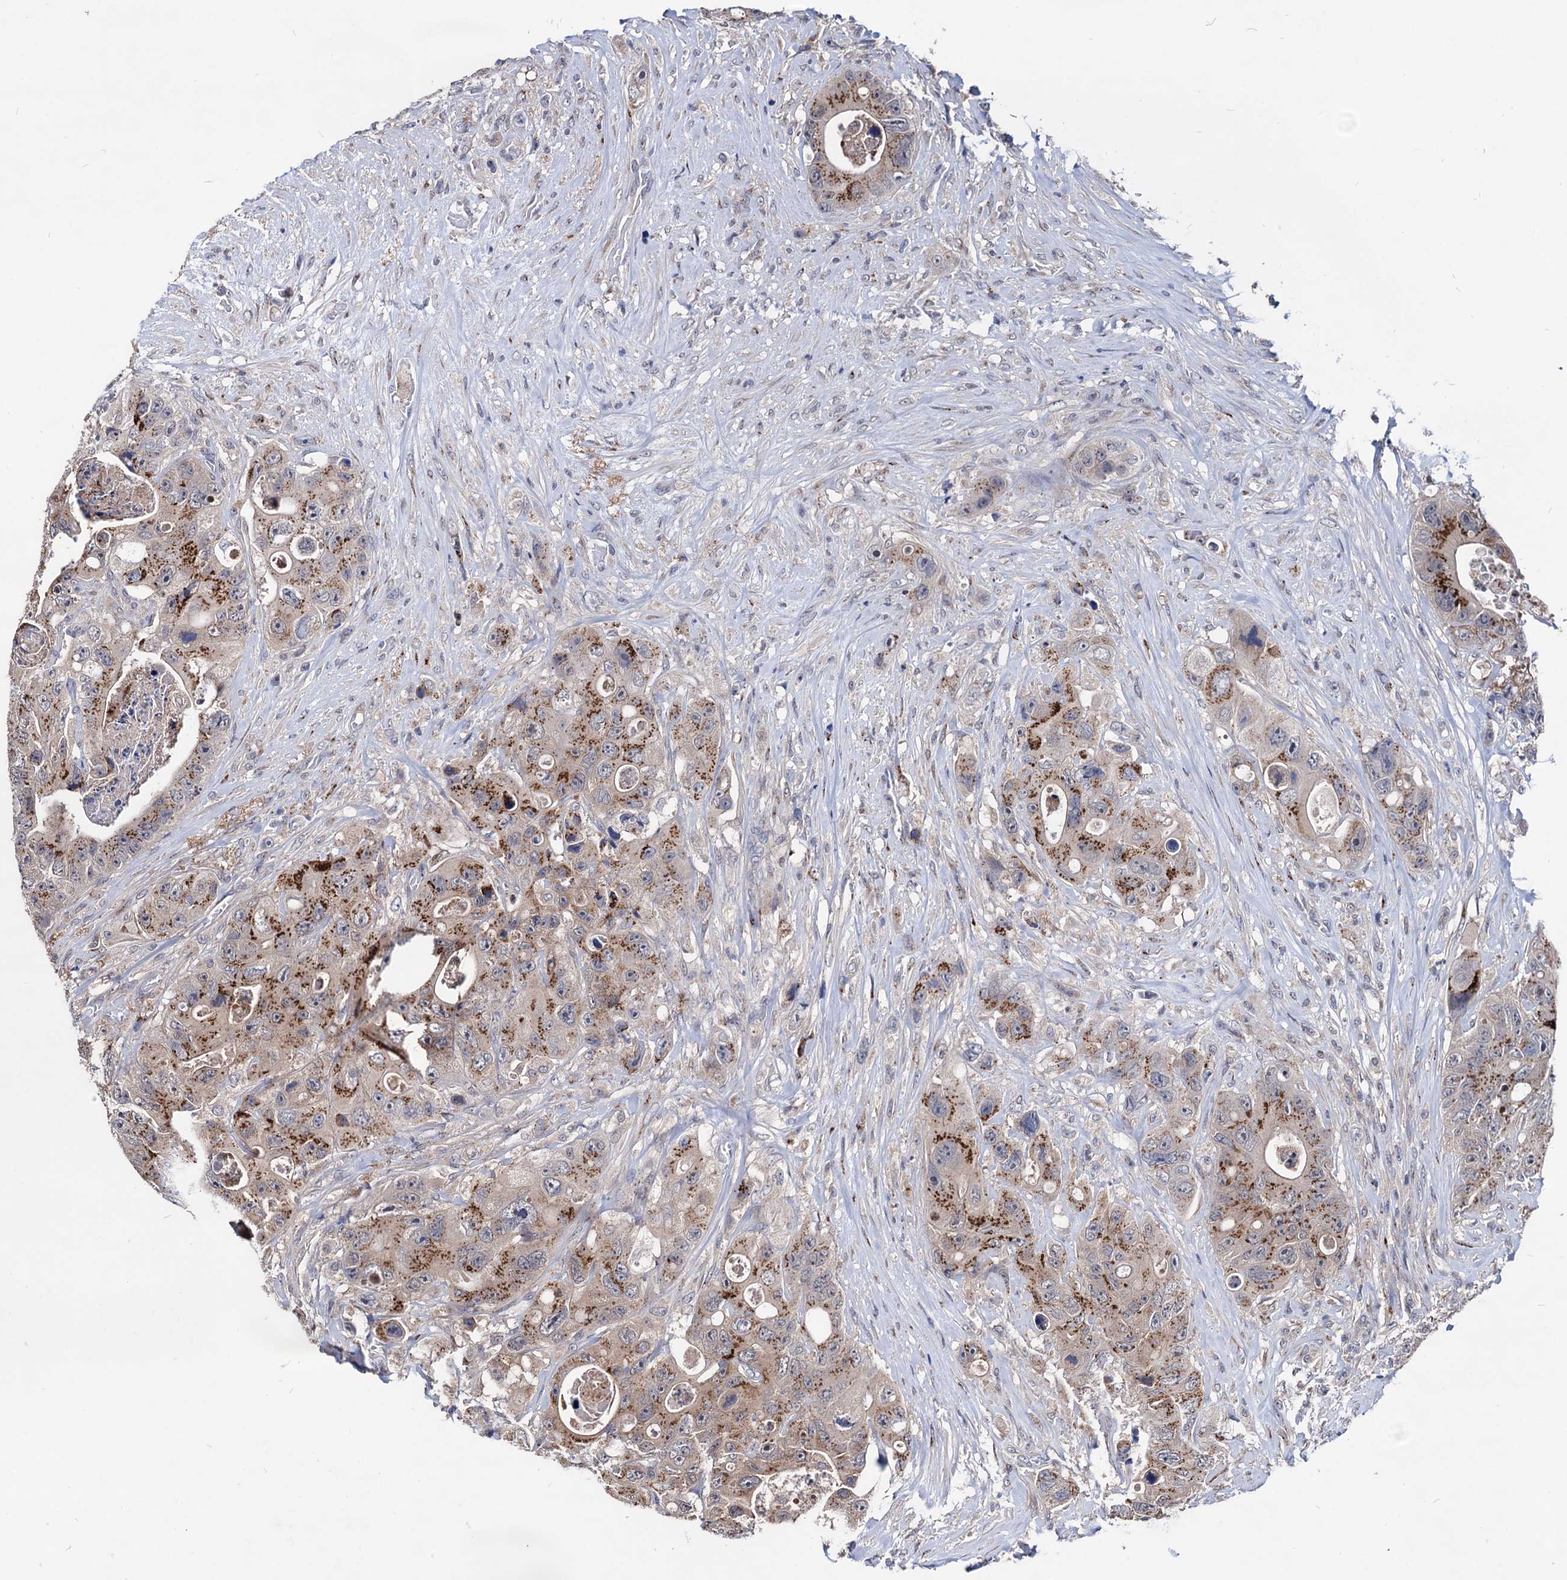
{"staining": {"intensity": "strong", "quantity": ">75%", "location": "cytoplasmic/membranous"}, "tissue": "colorectal cancer", "cell_type": "Tumor cells", "image_type": "cancer", "snomed": [{"axis": "morphology", "description": "Adenocarcinoma, NOS"}, {"axis": "topography", "description": "Colon"}], "caption": "Colorectal cancer stained for a protein shows strong cytoplasmic/membranous positivity in tumor cells. The staining was performed using DAB, with brown indicating positive protein expression. Nuclei are stained blue with hematoxylin.", "gene": "ESD", "patient": {"sex": "female", "age": 46}}